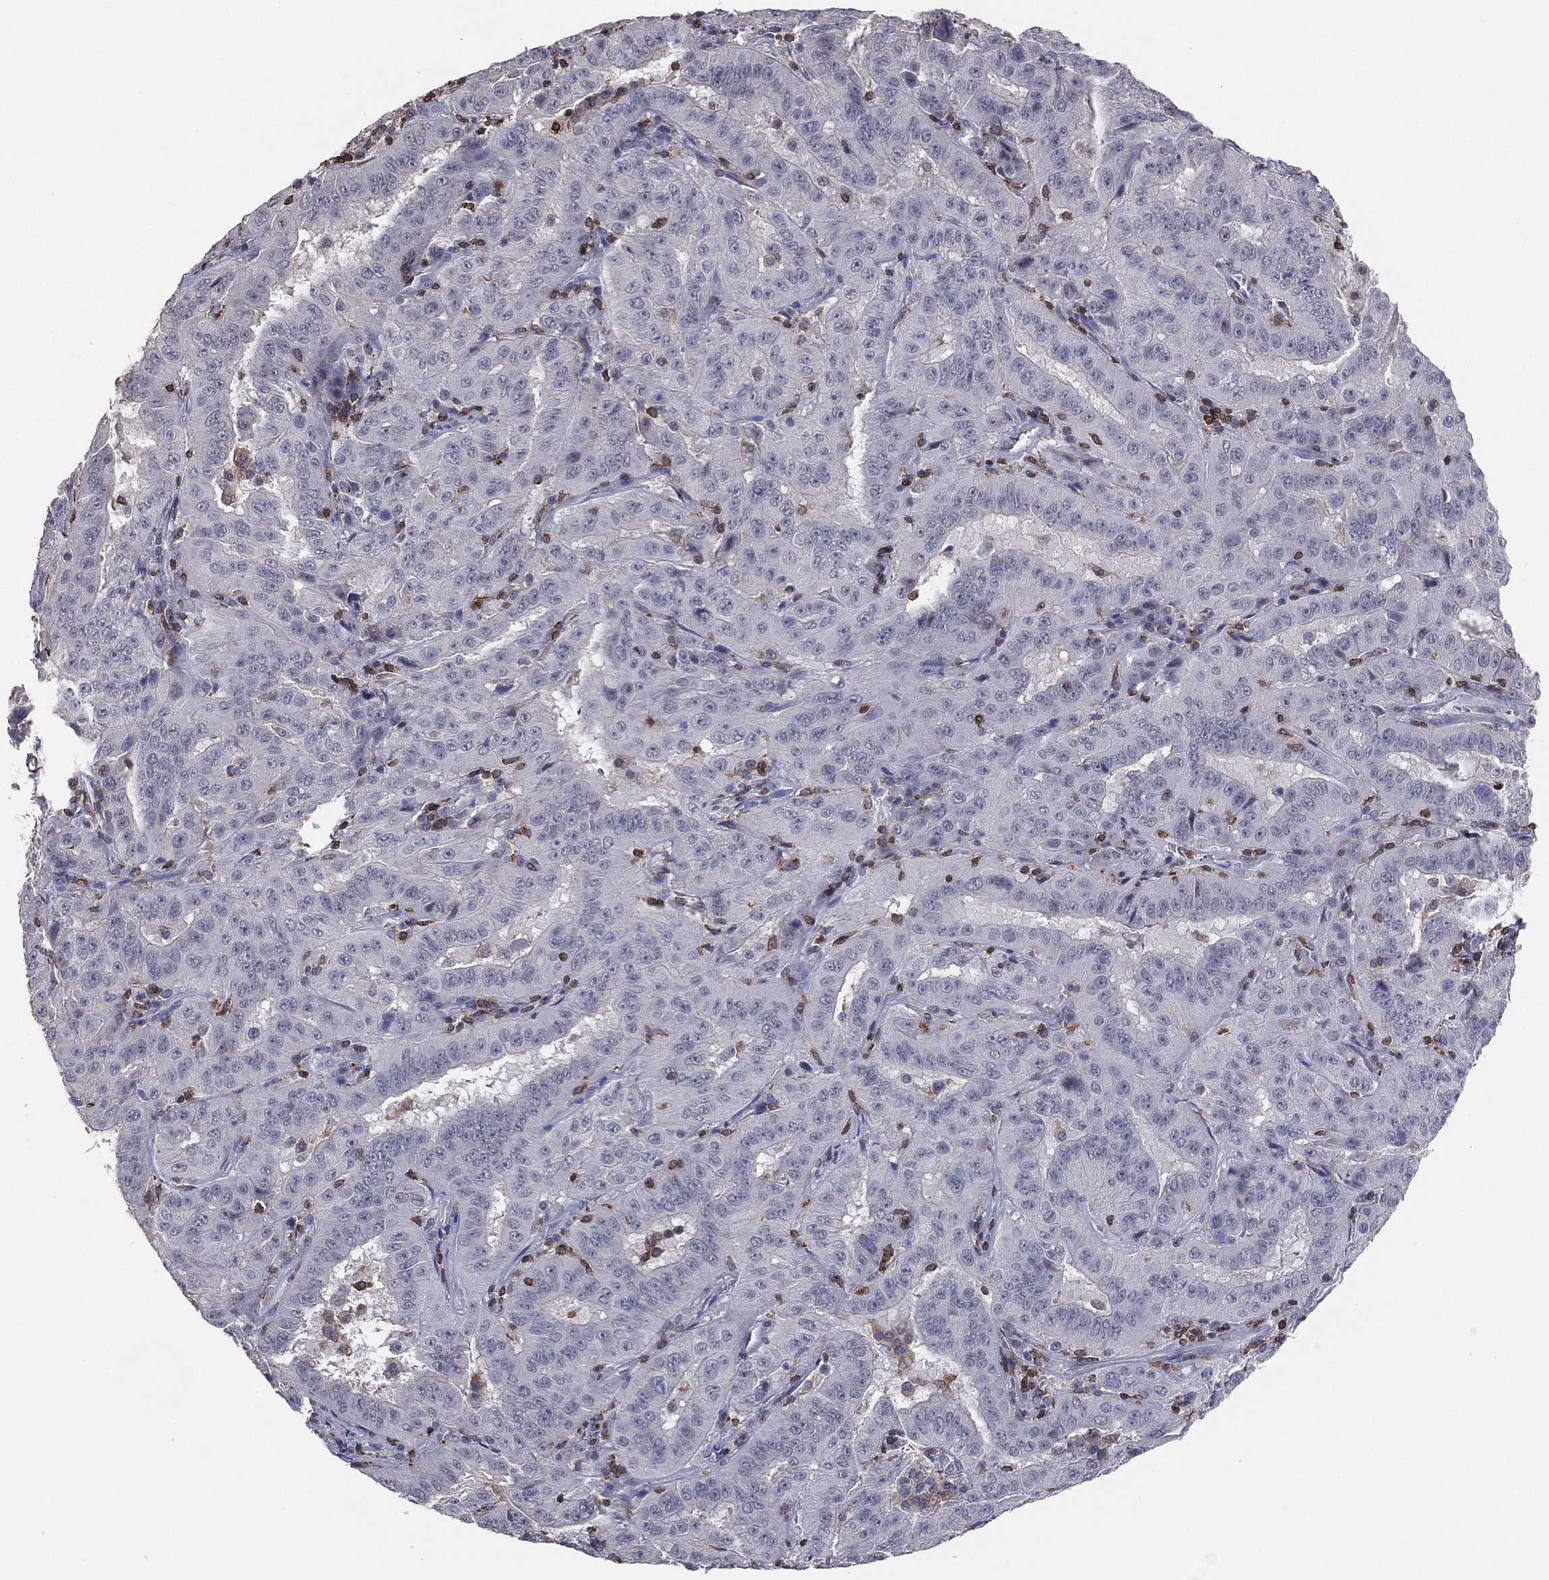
{"staining": {"intensity": "negative", "quantity": "none", "location": "none"}, "tissue": "pancreatic cancer", "cell_type": "Tumor cells", "image_type": "cancer", "snomed": [{"axis": "morphology", "description": "Adenocarcinoma, NOS"}, {"axis": "topography", "description": "Pancreas"}], "caption": "IHC micrograph of neoplastic tissue: pancreatic cancer stained with DAB shows no significant protein expression in tumor cells. (Brightfield microscopy of DAB immunohistochemistry at high magnification).", "gene": "PSTPIP1", "patient": {"sex": "male", "age": 63}}